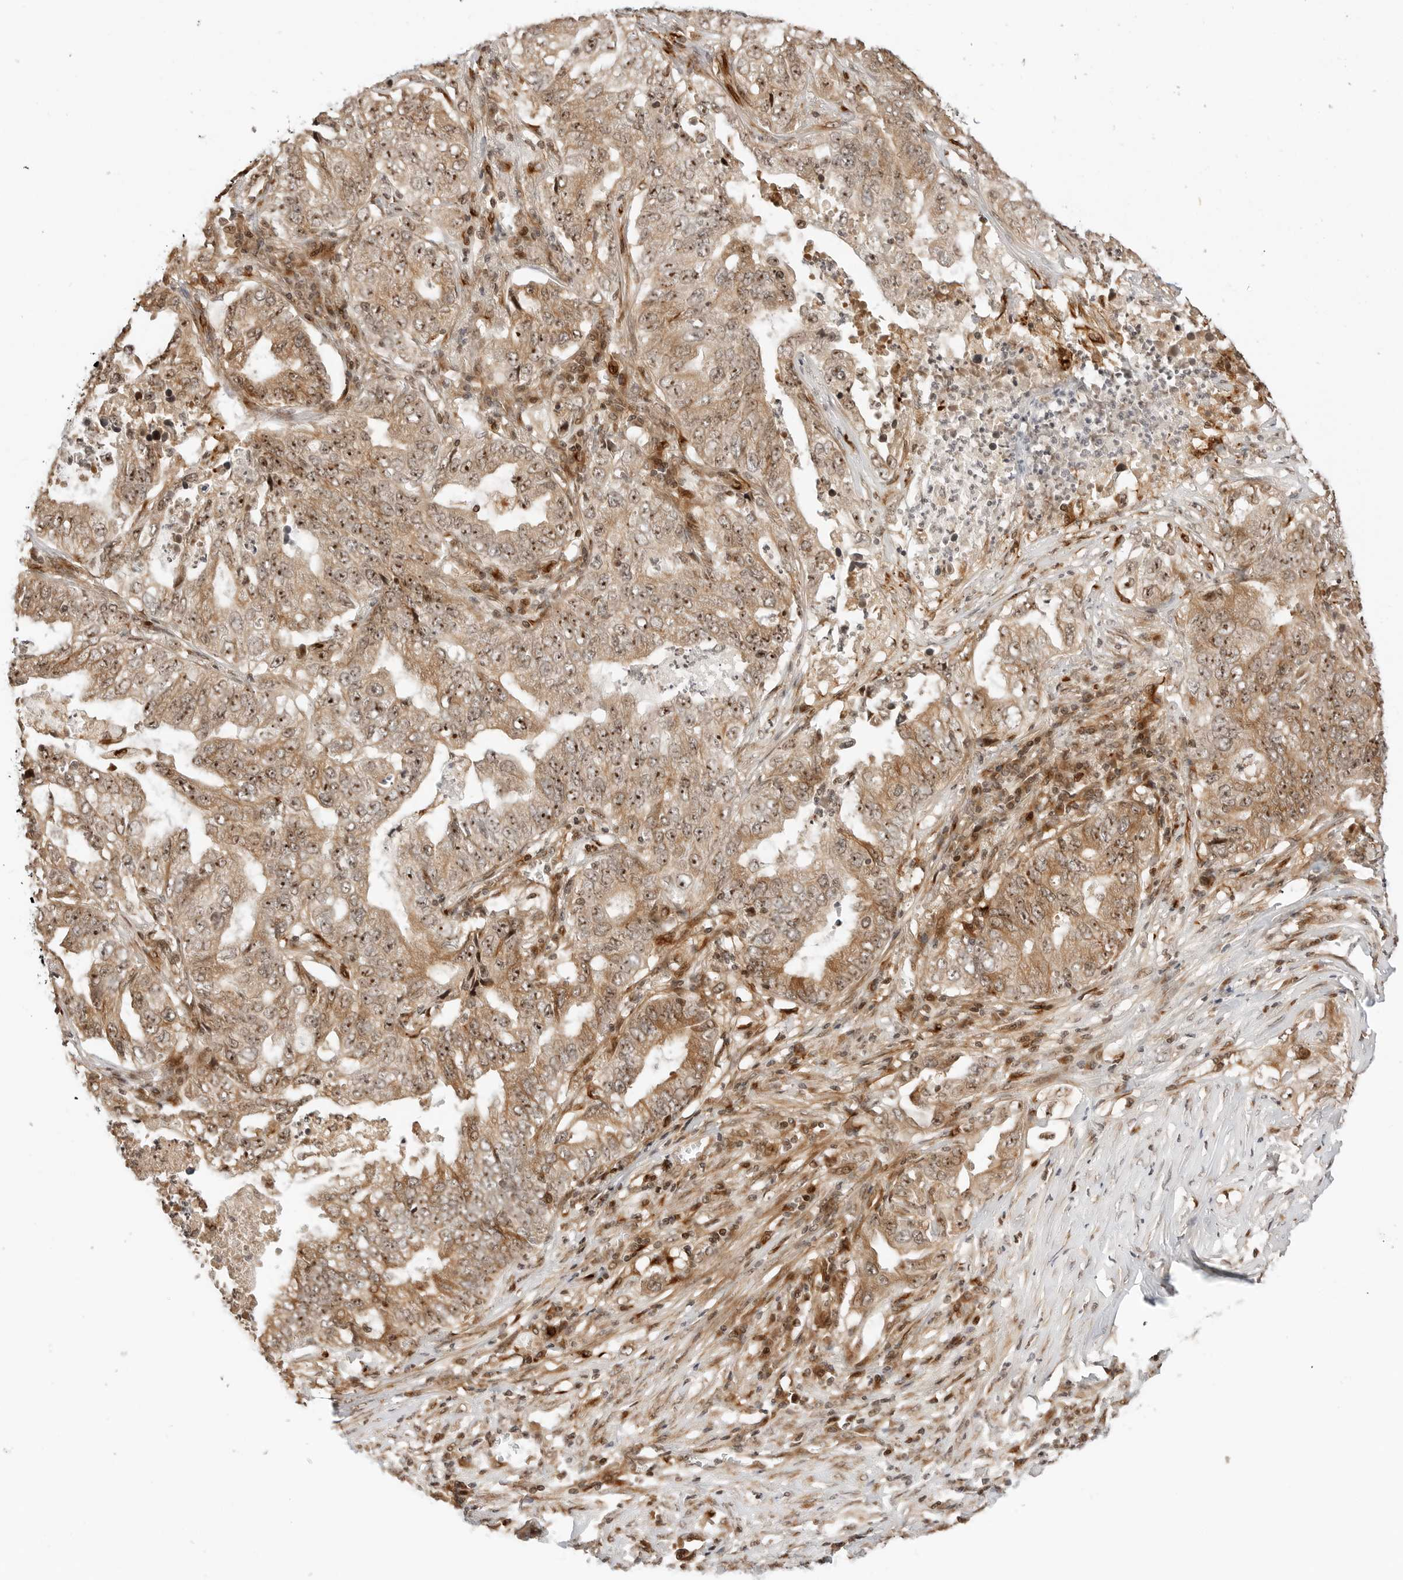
{"staining": {"intensity": "moderate", "quantity": ">75%", "location": "cytoplasmic/membranous,nuclear"}, "tissue": "lung cancer", "cell_type": "Tumor cells", "image_type": "cancer", "snomed": [{"axis": "morphology", "description": "Adenocarcinoma, NOS"}, {"axis": "topography", "description": "Lung"}], "caption": "Lung adenocarcinoma stained for a protein (brown) reveals moderate cytoplasmic/membranous and nuclear positive staining in about >75% of tumor cells.", "gene": "GEM", "patient": {"sex": "female", "age": 51}}